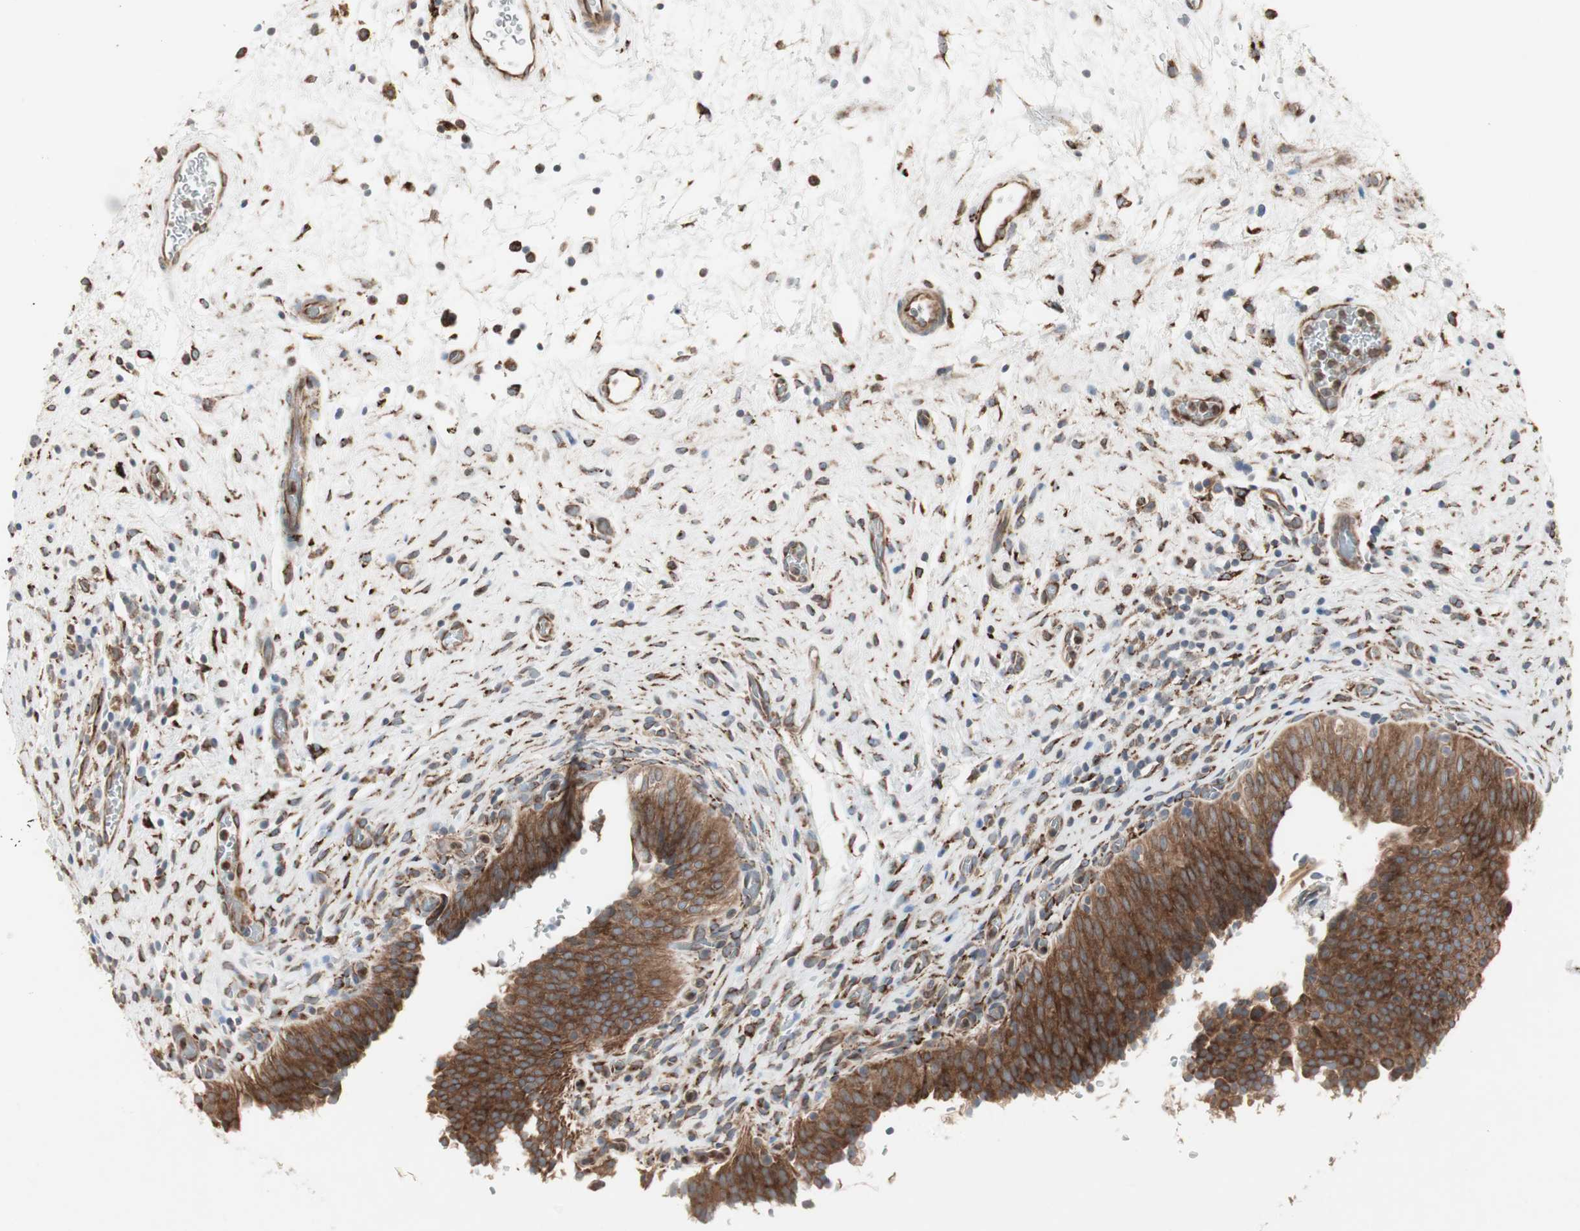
{"staining": {"intensity": "strong", "quantity": ">75%", "location": "cytoplasmic/membranous"}, "tissue": "urinary bladder", "cell_type": "Urothelial cells", "image_type": "normal", "snomed": [{"axis": "morphology", "description": "Normal tissue, NOS"}, {"axis": "topography", "description": "Urinary bladder"}], "caption": "IHC photomicrograph of unremarkable urinary bladder stained for a protein (brown), which displays high levels of strong cytoplasmic/membranous staining in about >75% of urothelial cells.", "gene": "H6PD", "patient": {"sex": "male", "age": 51}}